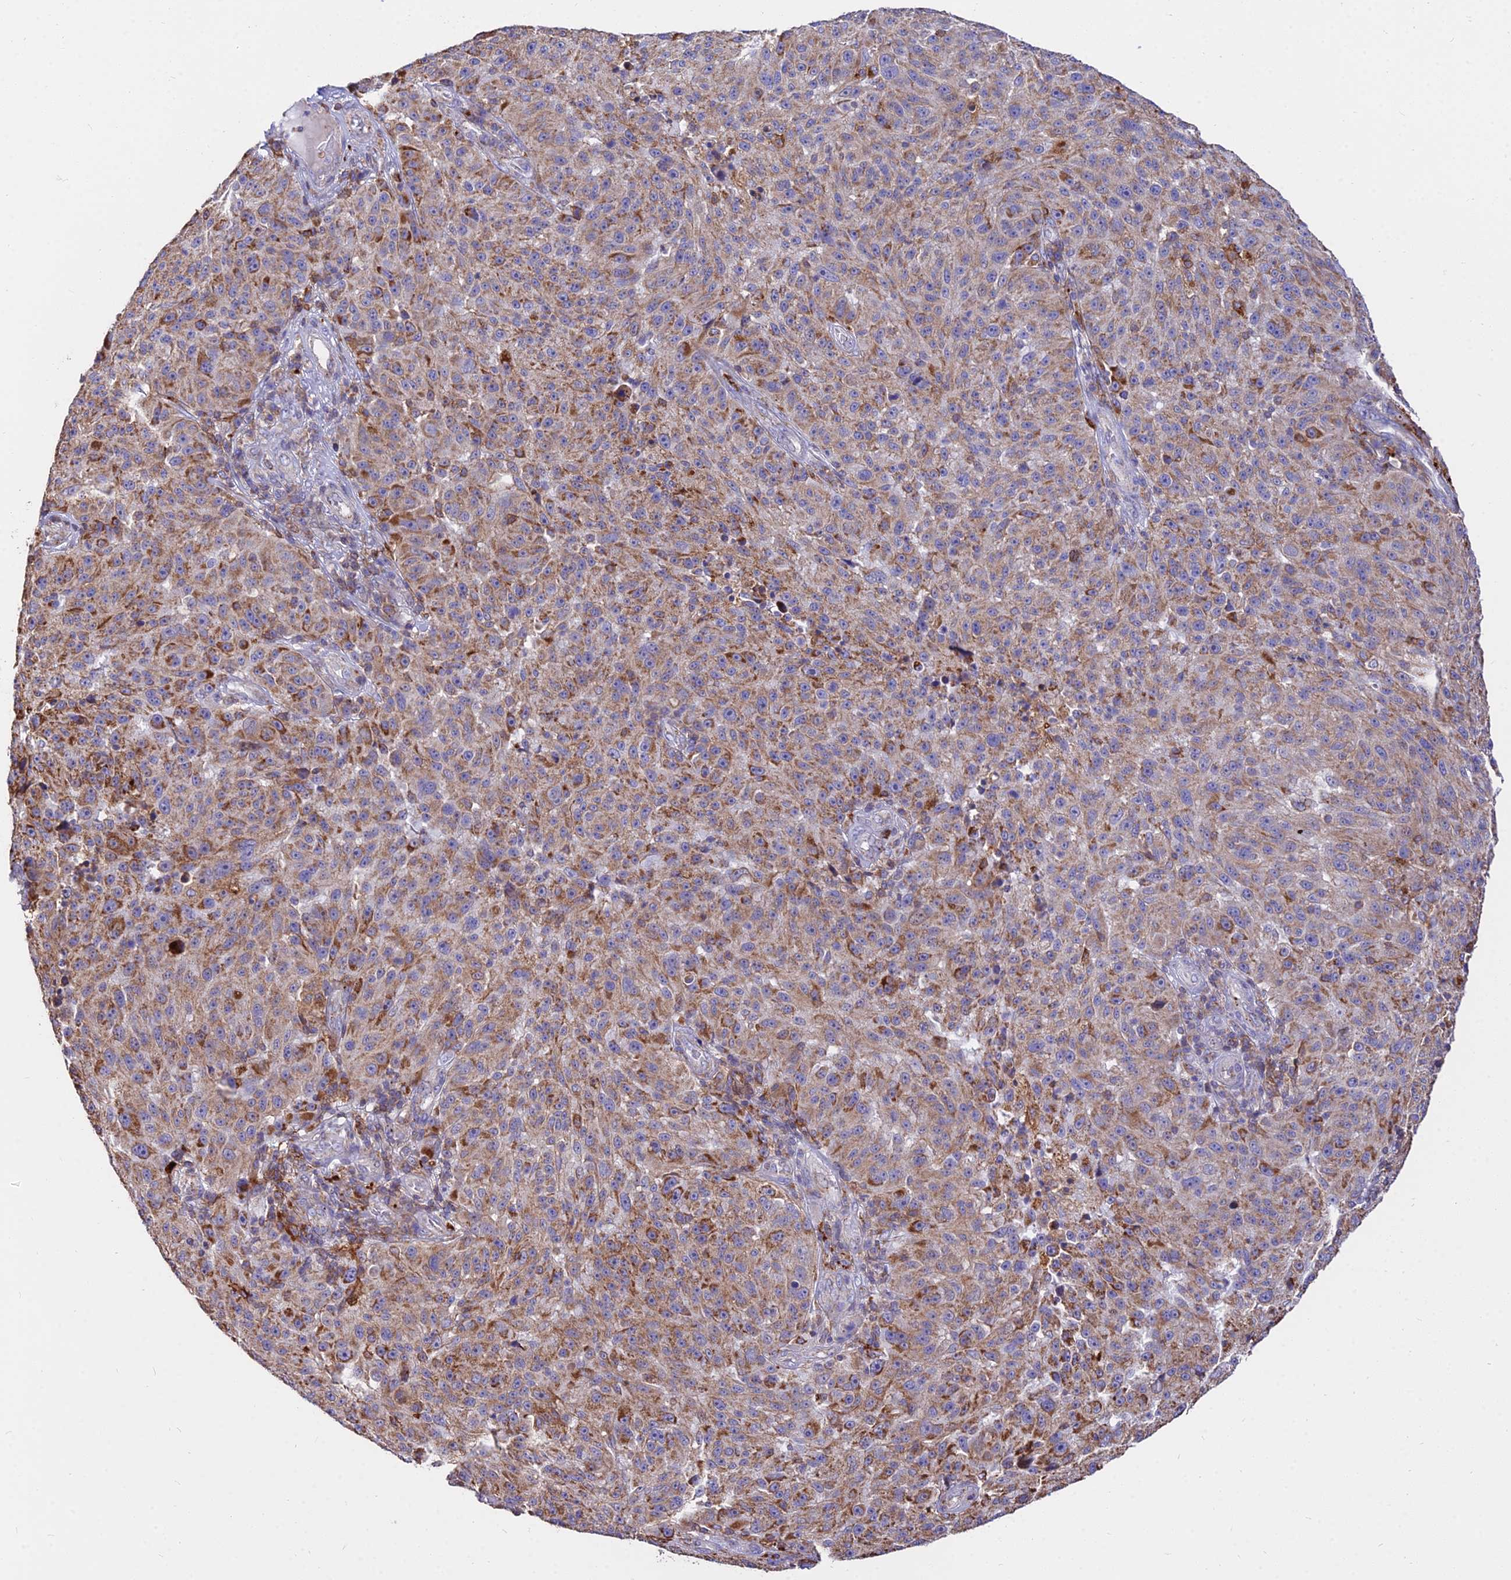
{"staining": {"intensity": "moderate", "quantity": ">75%", "location": "cytoplasmic/membranous"}, "tissue": "melanoma", "cell_type": "Tumor cells", "image_type": "cancer", "snomed": [{"axis": "morphology", "description": "Malignant melanoma, NOS"}, {"axis": "topography", "description": "Skin"}], "caption": "Moderate cytoplasmic/membranous protein positivity is appreciated in approximately >75% of tumor cells in melanoma.", "gene": "PNLIPRP3", "patient": {"sex": "male", "age": 53}}